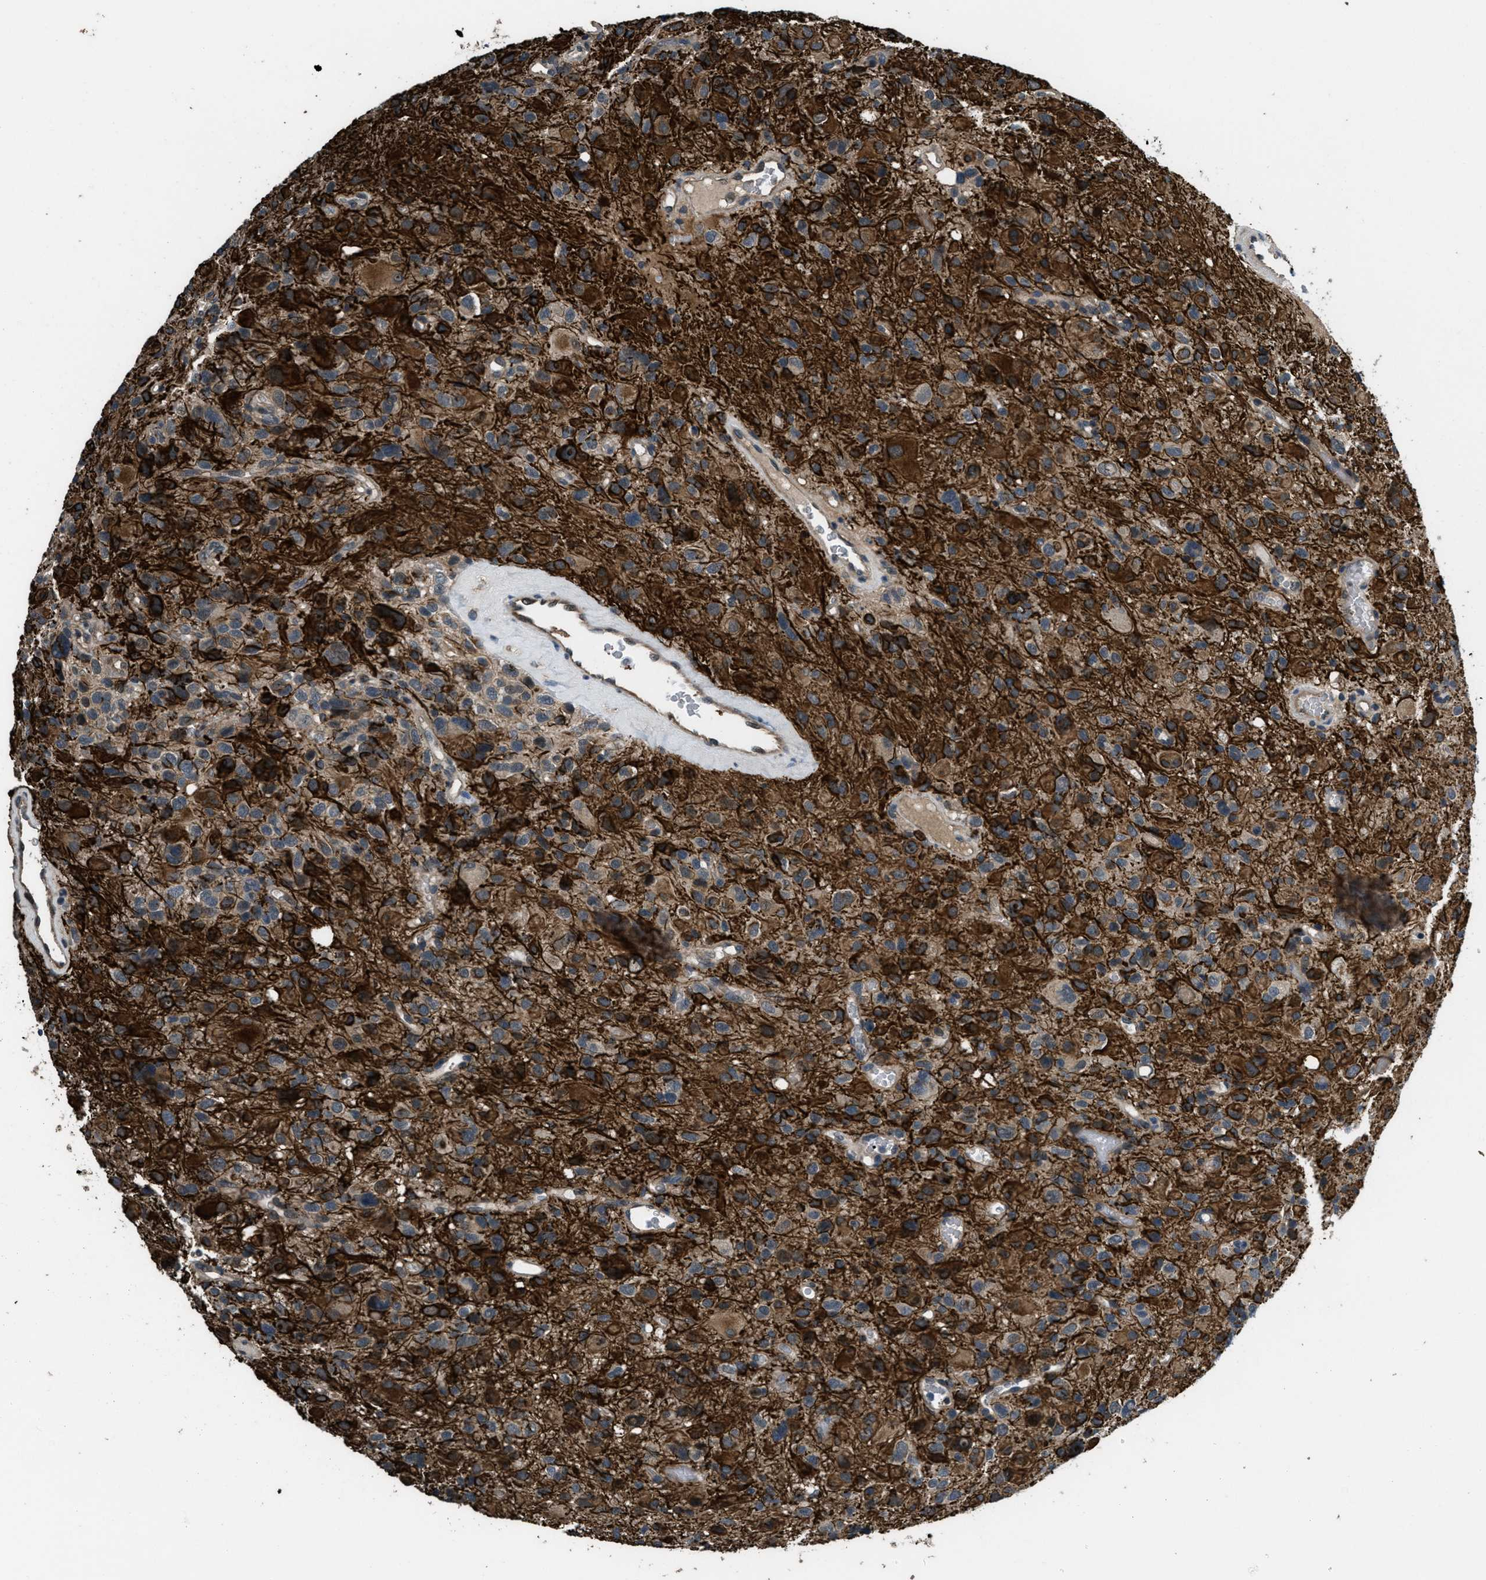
{"staining": {"intensity": "strong", "quantity": ">75%", "location": "cytoplasmic/membranous"}, "tissue": "glioma", "cell_type": "Tumor cells", "image_type": "cancer", "snomed": [{"axis": "morphology", "description": "Glioma, malignant, High grade"}, {"axis": "topography", "description": "Brain"}], "caption": "The micrograph reveals a brown stain indicating the presence of a protein in the cytoplasmic/membranous of tumor cells in malignant high-grade glioma.", "gene": "NAT1", "patient": {"sex": "male", "age": 48}}